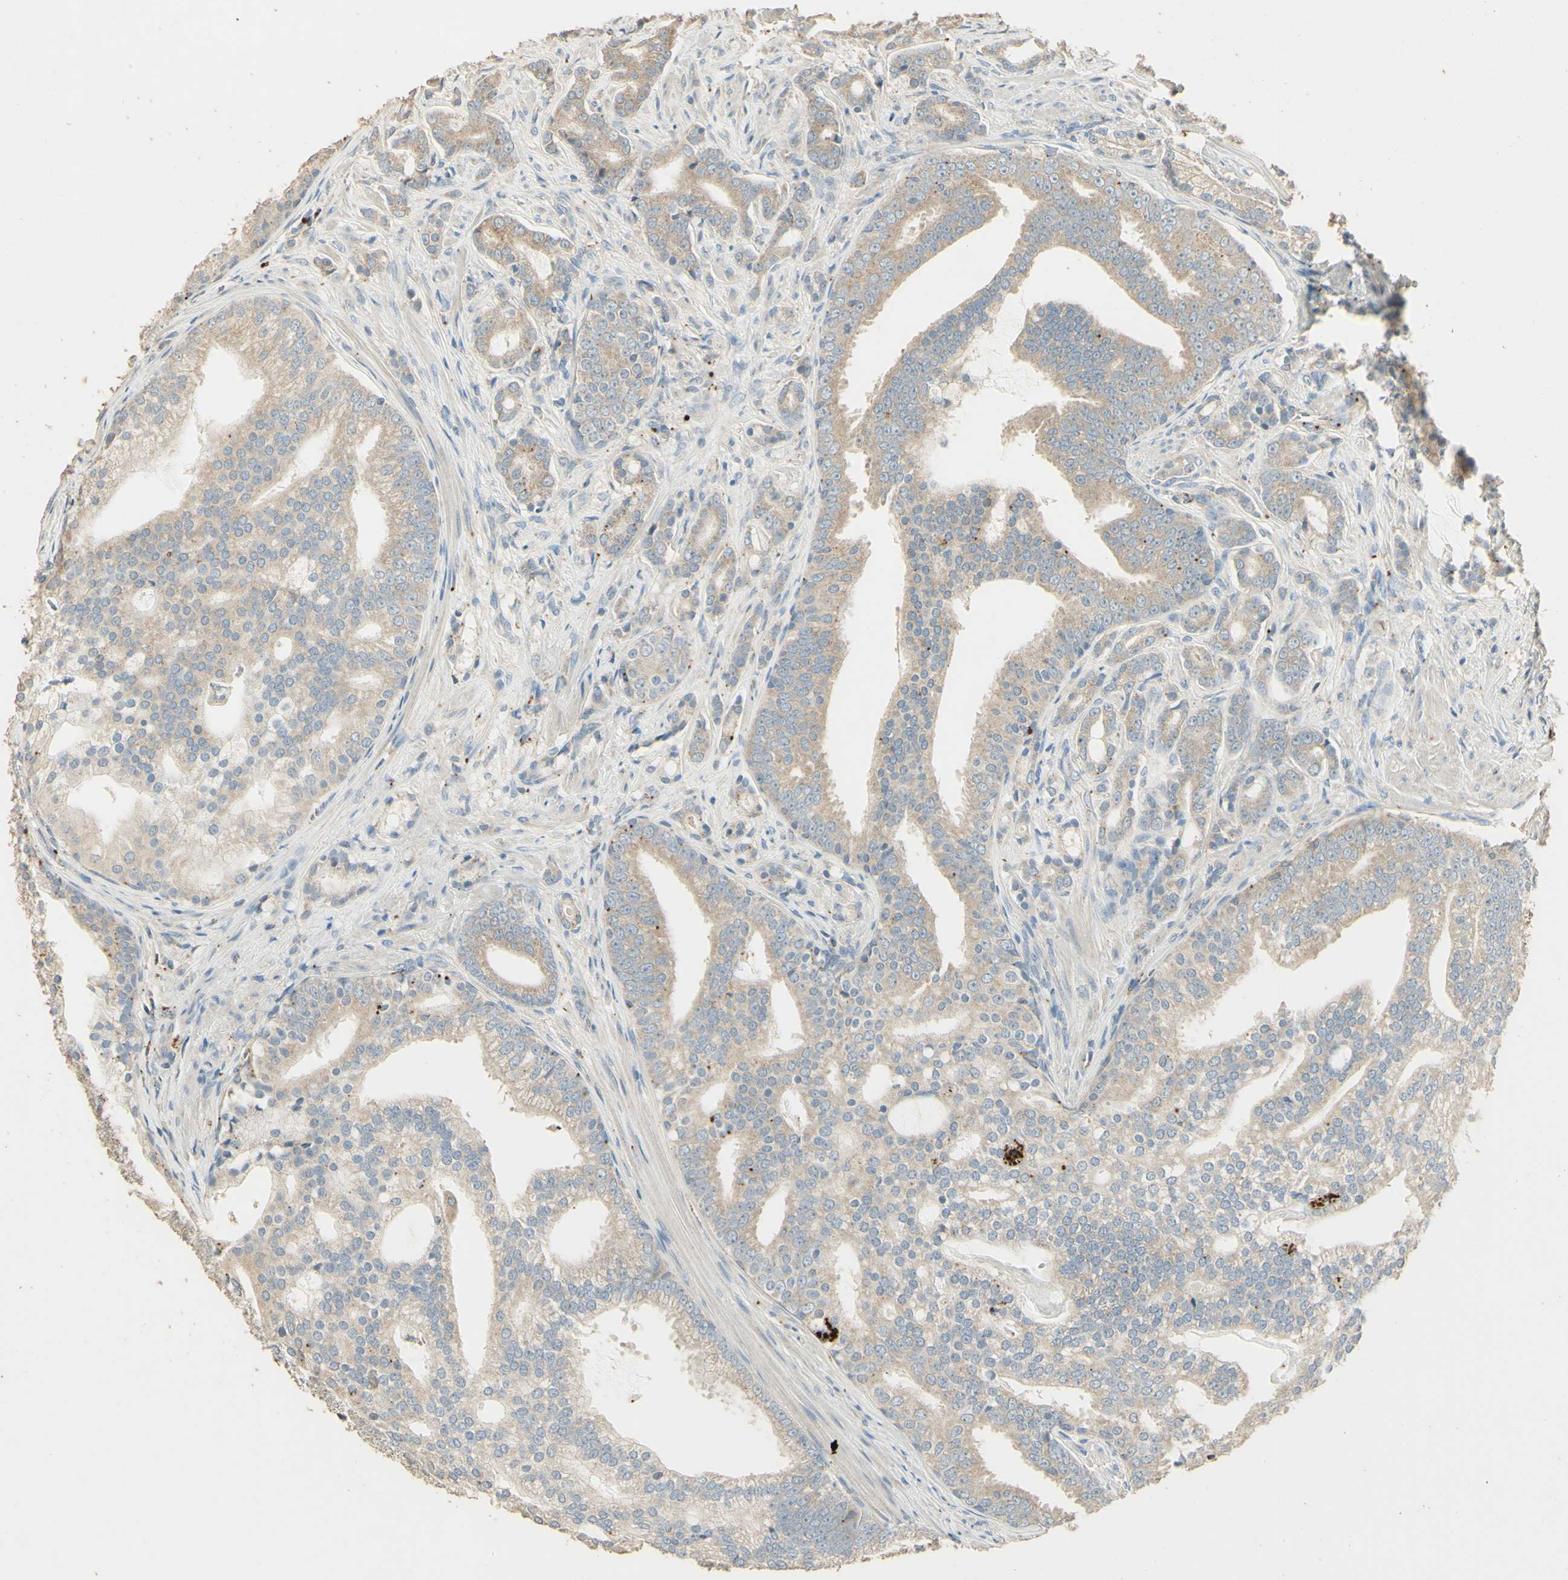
{"staining": {"intensity": "negative", "quantity": "none", "location": "none"}, "tissue": "prostate cancer", "cell_type": "Tumor cells", "image_type": "cancer", "snomed": [{"axis": "morphology", "description": "Adenocarcinoma, Low grade"}, {"axis": "topography", "description": "Prostate"}], "caption": "High magnification brightfield microscopy of prostate cancer (low-grade adenocarcinoma) stained with DAB (3,3'-diaminobenzidine) (brown) and counterstained with hematoxylin (blue): tumor cells show no significant staining.", "gene": "ARHGEF17", "patient": {"sex": "male", "age": 58}}